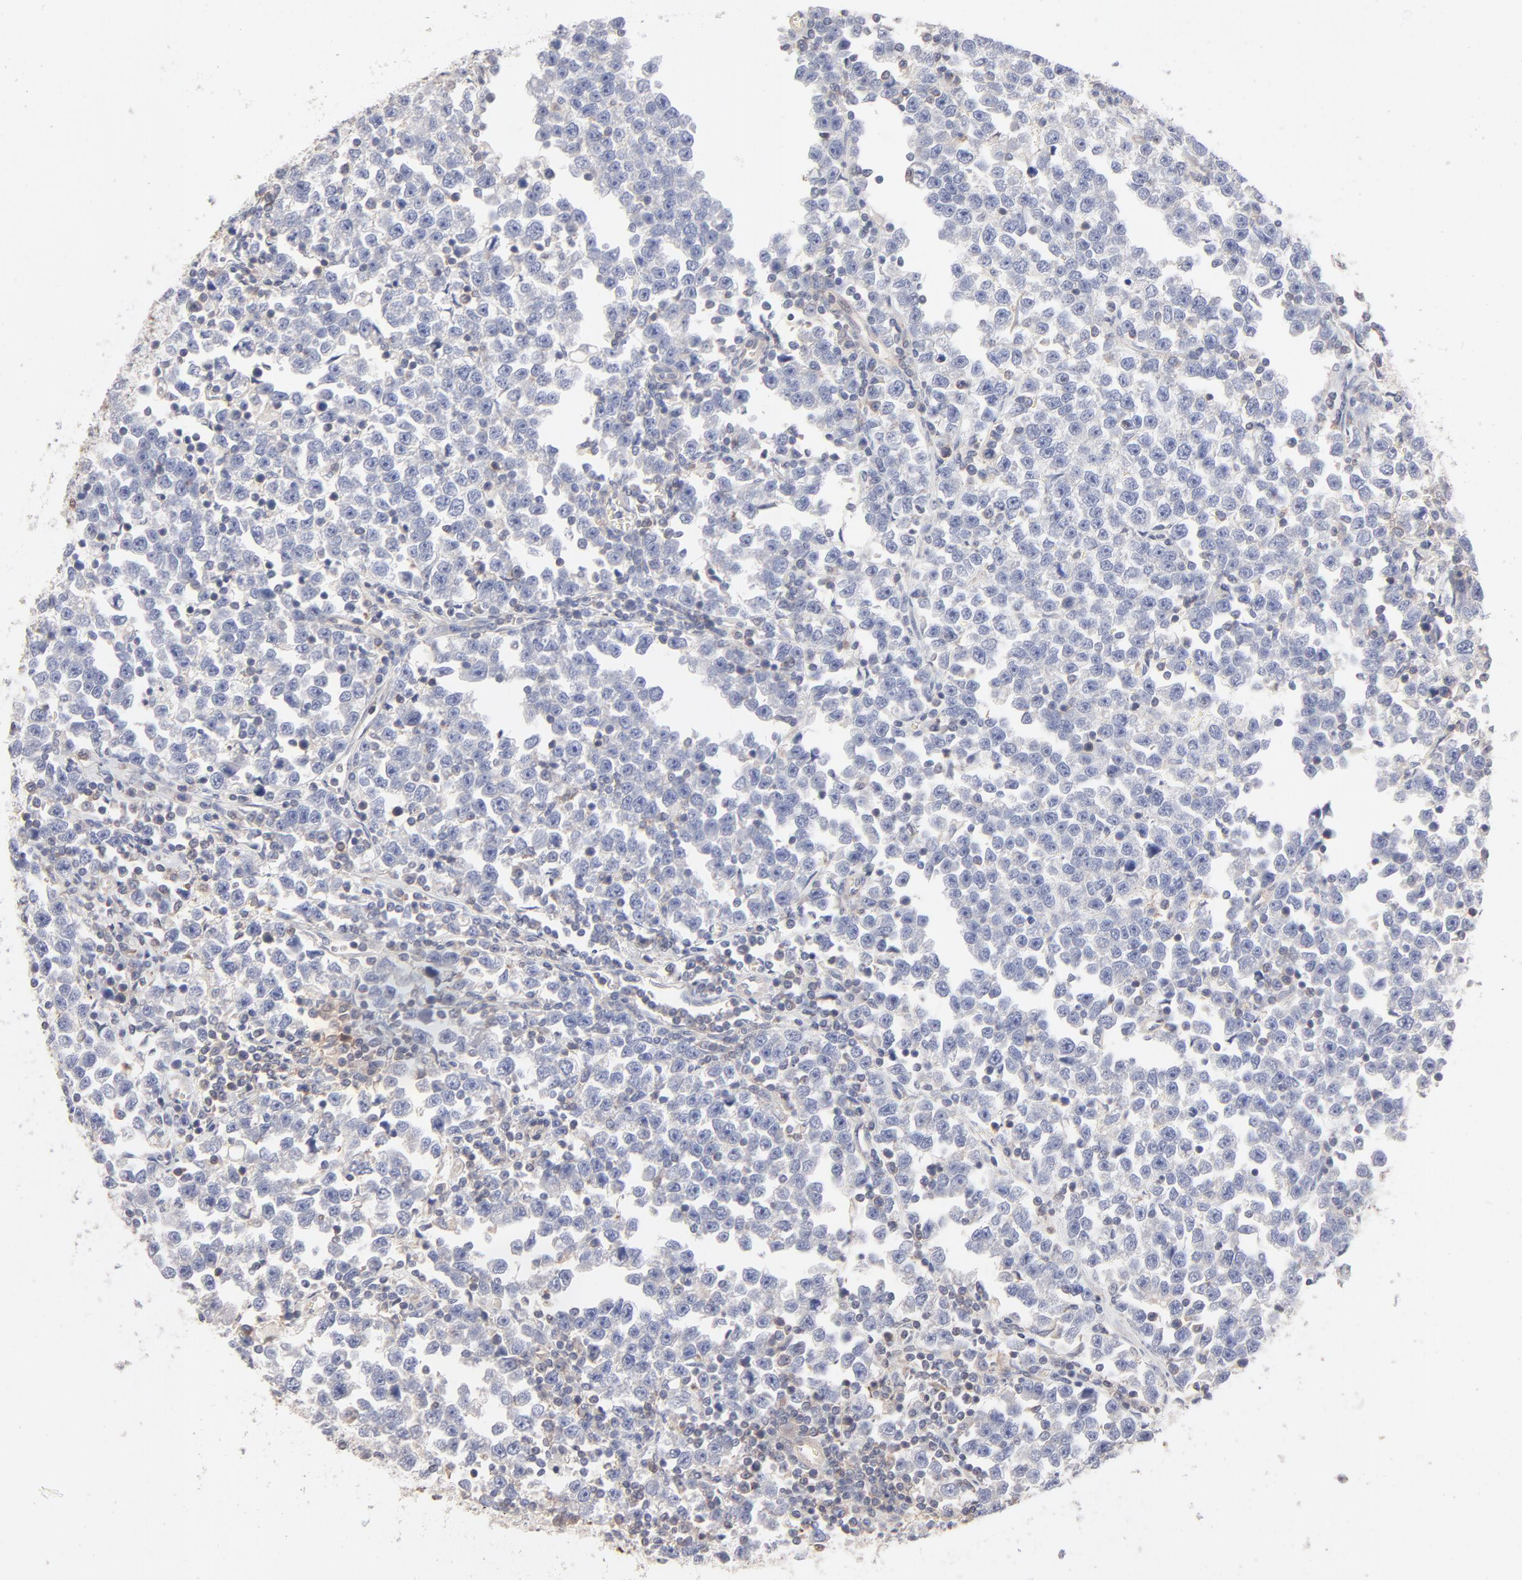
{"staining": {"intensity": "negative", "quantity": "none", "location": "none"}, "tissue": "testis cancer", "cell_type": "Tumor cells", "image_type": "cancer", "snomed": [{"axis": "morphology", "description": "Seminoma, NOS"}, {"axis": "topography", "description": "Testis"}], "caption": "Human testis seminoma stained for a protein using immunohistochemistry demonstrates no expression in tumor cells.", "gene": "ARHGEF6", "patient": {"sex": "male", "age": 43}}